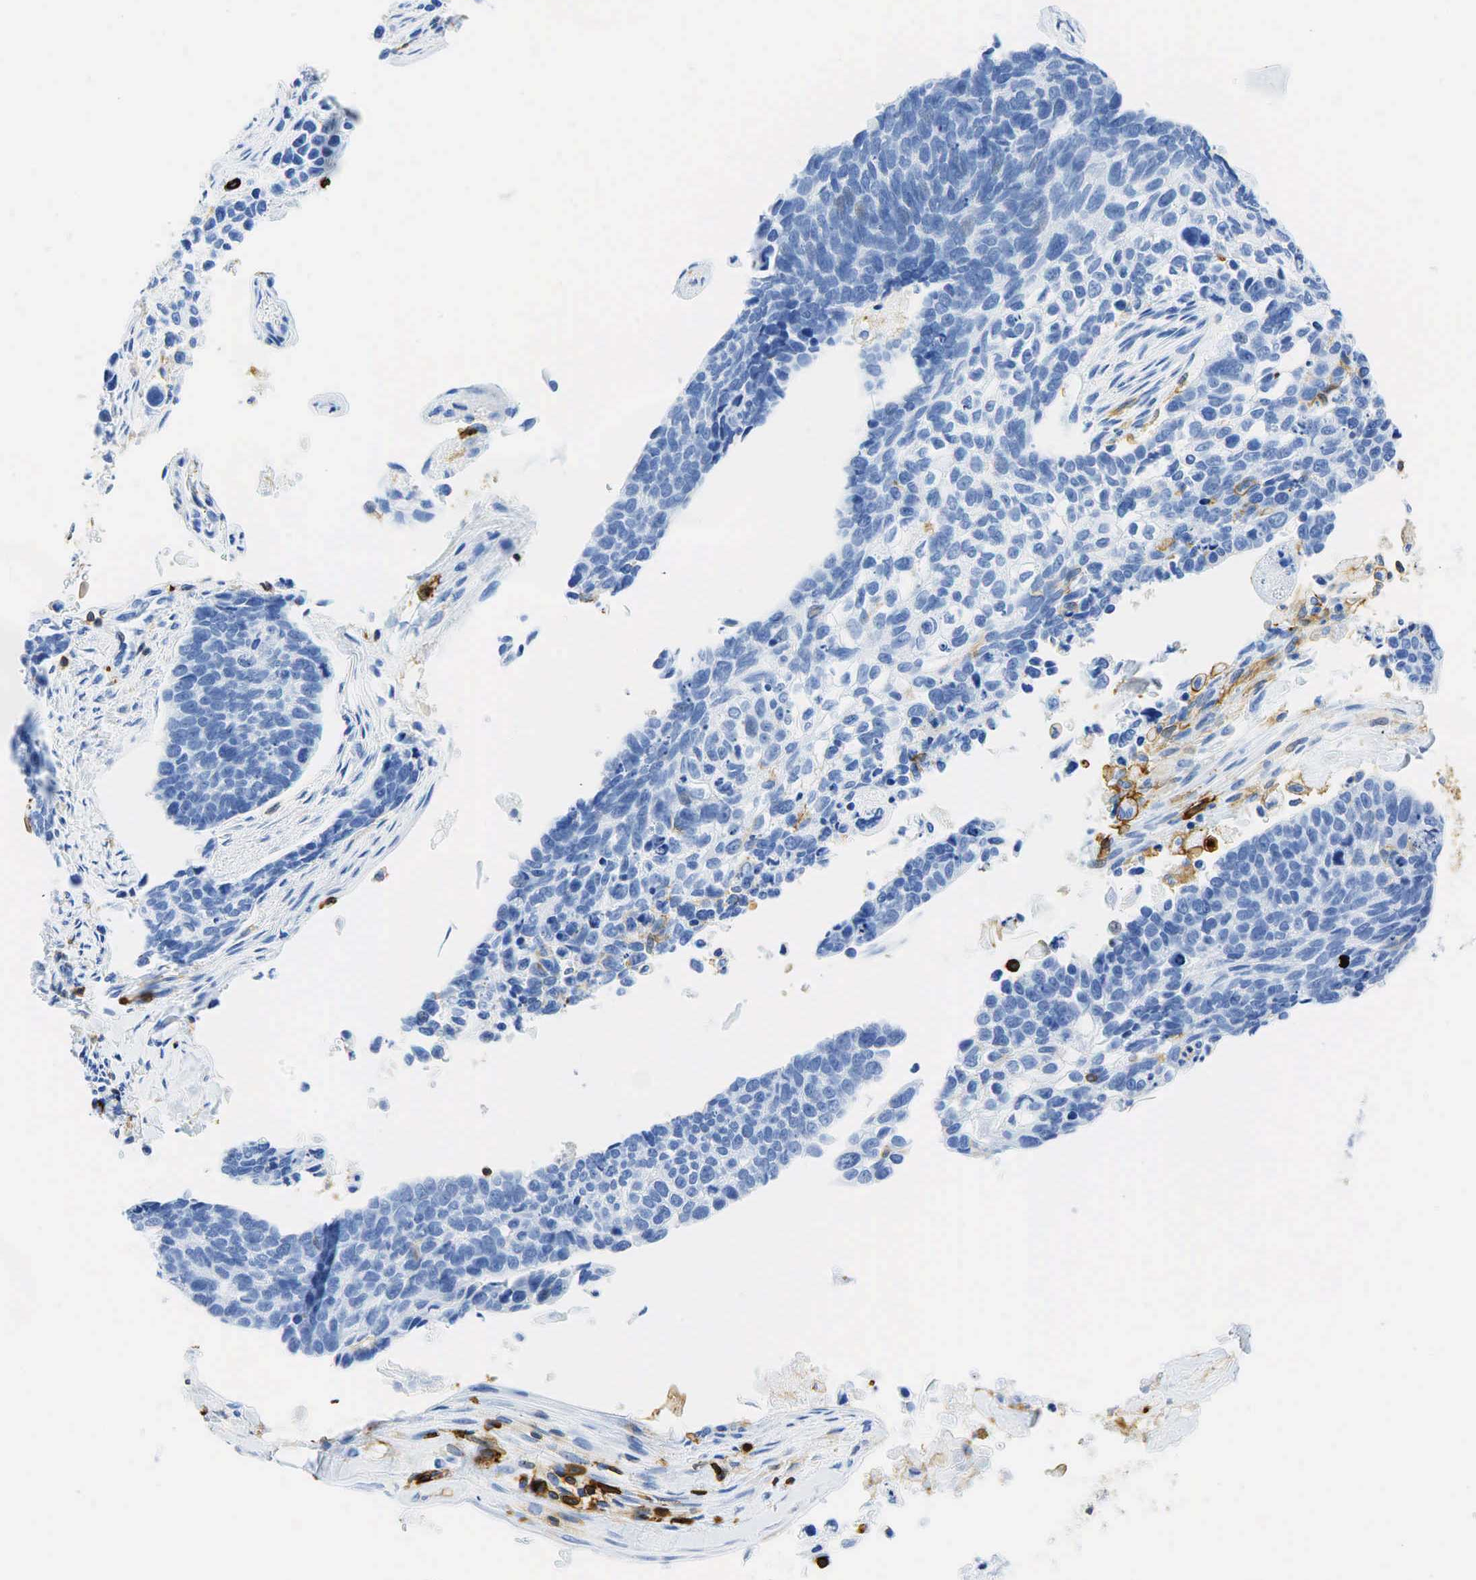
{"staining": {"intensity": "negative", "quantity": "none", "location": "none"}, "tissue": "lung cancer", "cell_type": "Tumor cells", "image_type": "cancer", "snomed": [{"axis": "morphology", "description": "Squamous cell carcinoma, NOS"}, {"axis": "topography", "description": "Lymph node"}, {"axis": "topography", "description": "Lung"}], "caption": "The photomicrograph exhibits no staining of tumor cells in lung cancer.", "gene": "PTPRC", "patient": {"sex": "male", "age": 74}}